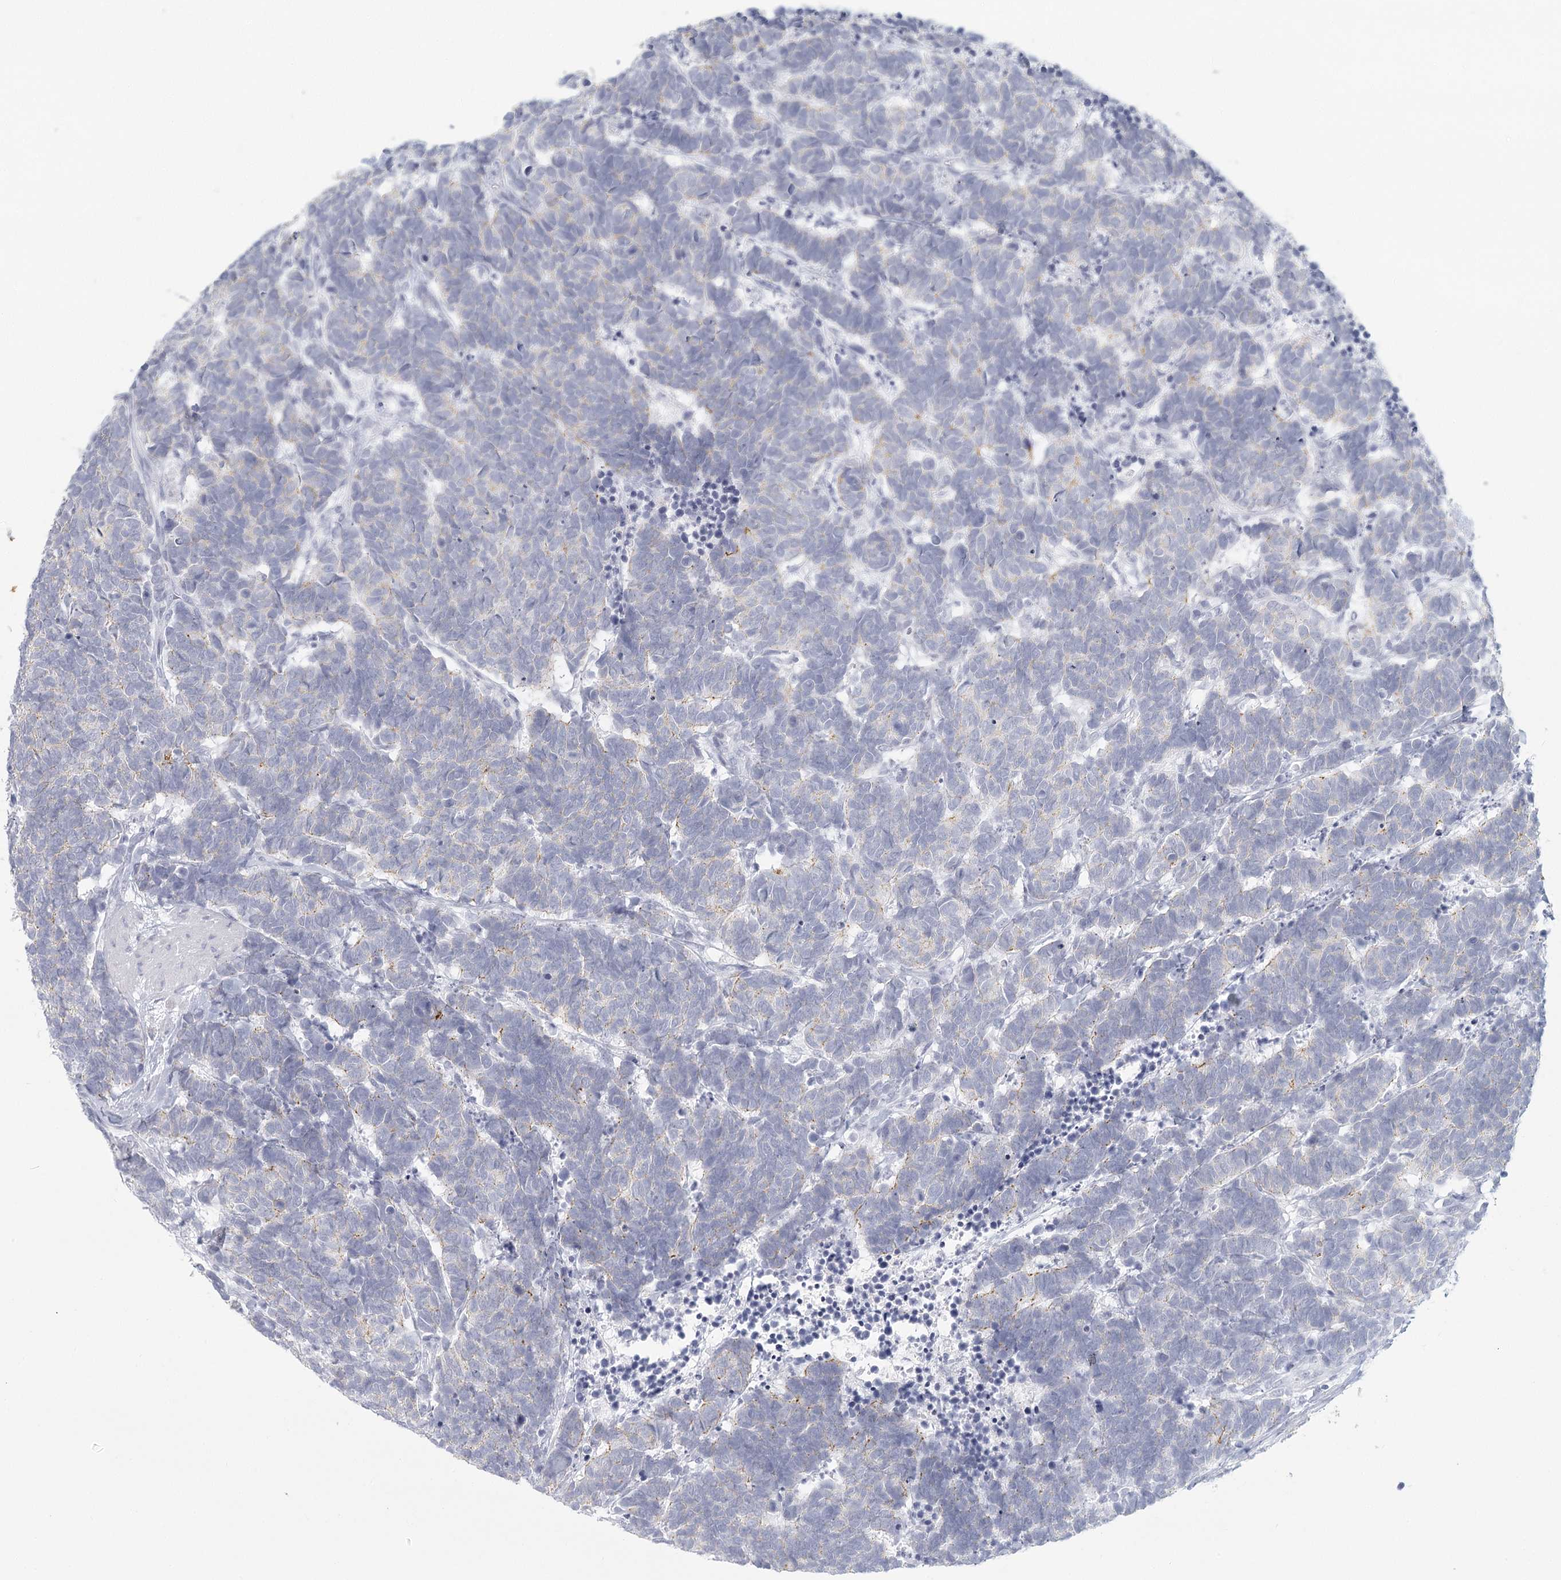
{"staining": {"intensity": "negative", "quantity": "none", "location": "none"}, "tissue": "carcinoid", "cell_type": "Tumor cells", "image_type": "cancer", "snomed": [{"axis": "morphology", "description": "Carcinoma, NOS"}, {"axis": "morphology", "description": "Carcinoid, malignant, NOS"}, {"axis": "topography", "description": "Urinary bladder"}], "caption": "The histopathology image shows no significant expression in tumor cells of carcinoma. (Brightfield microscopy of DAB IHC at high magnification).", "gene": "WNT8B", "patient": {"sex": "male", "age": 57}}